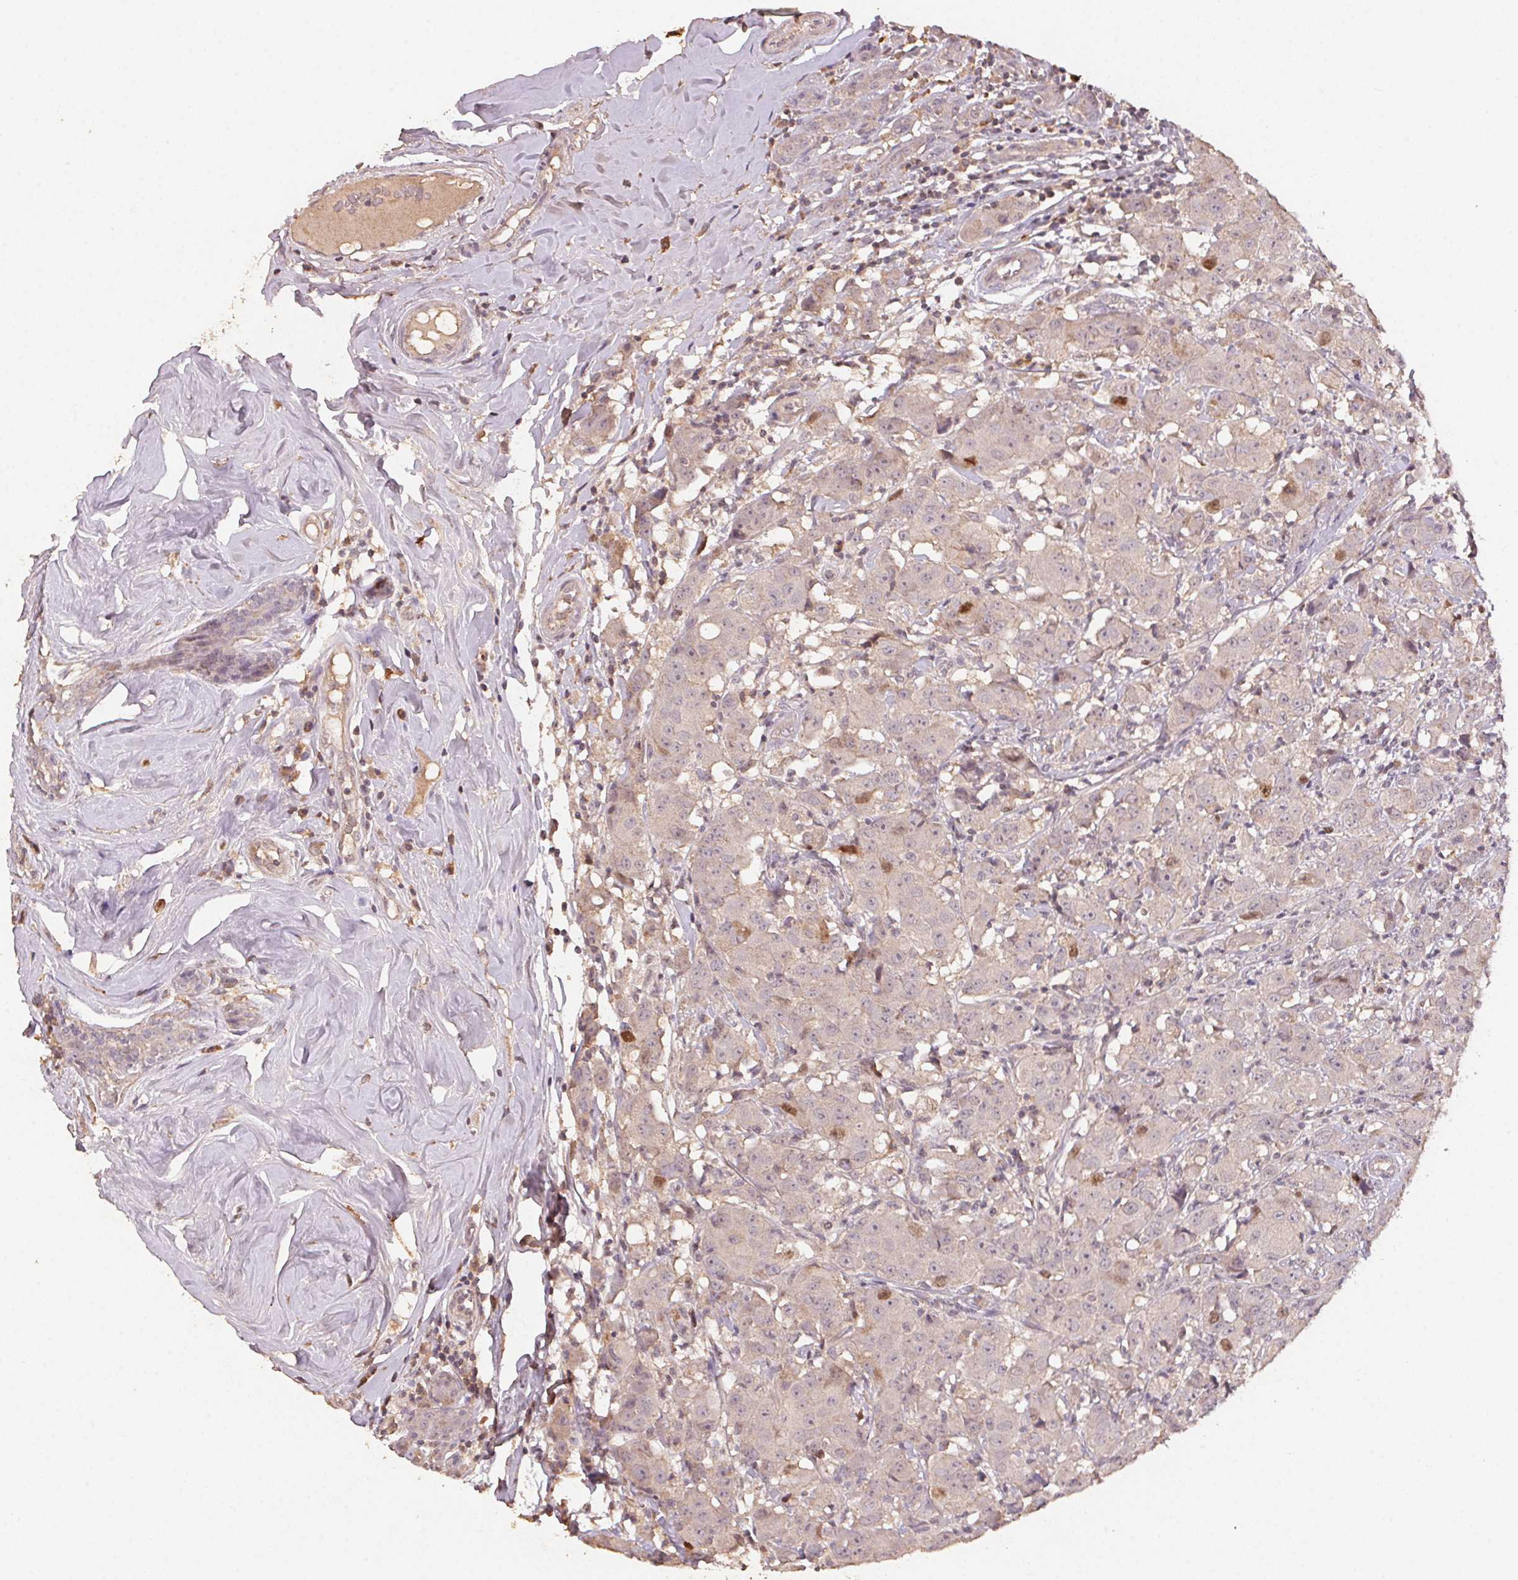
{"staining": {"intensity": "weak", "quantity": "<25%", "location": "nuclear"}, "tissue": "breast cancer", "cell_type": "Tumor cells", "image_type": "cancer", "snomed": [{"axis": "morphology", "description": "Normal tissue, NOS"}, {"axis": "morphology", "description": "Duct carcinoma"}, {"axis": "topography", "description": "Breast"}], "caption": "Immunohistochemical staining of human breast intraductal carcinoma shows no significant expression in tumor cells.", "gene": "CENPF", "patient": {"sex": "female", "age": 43}}